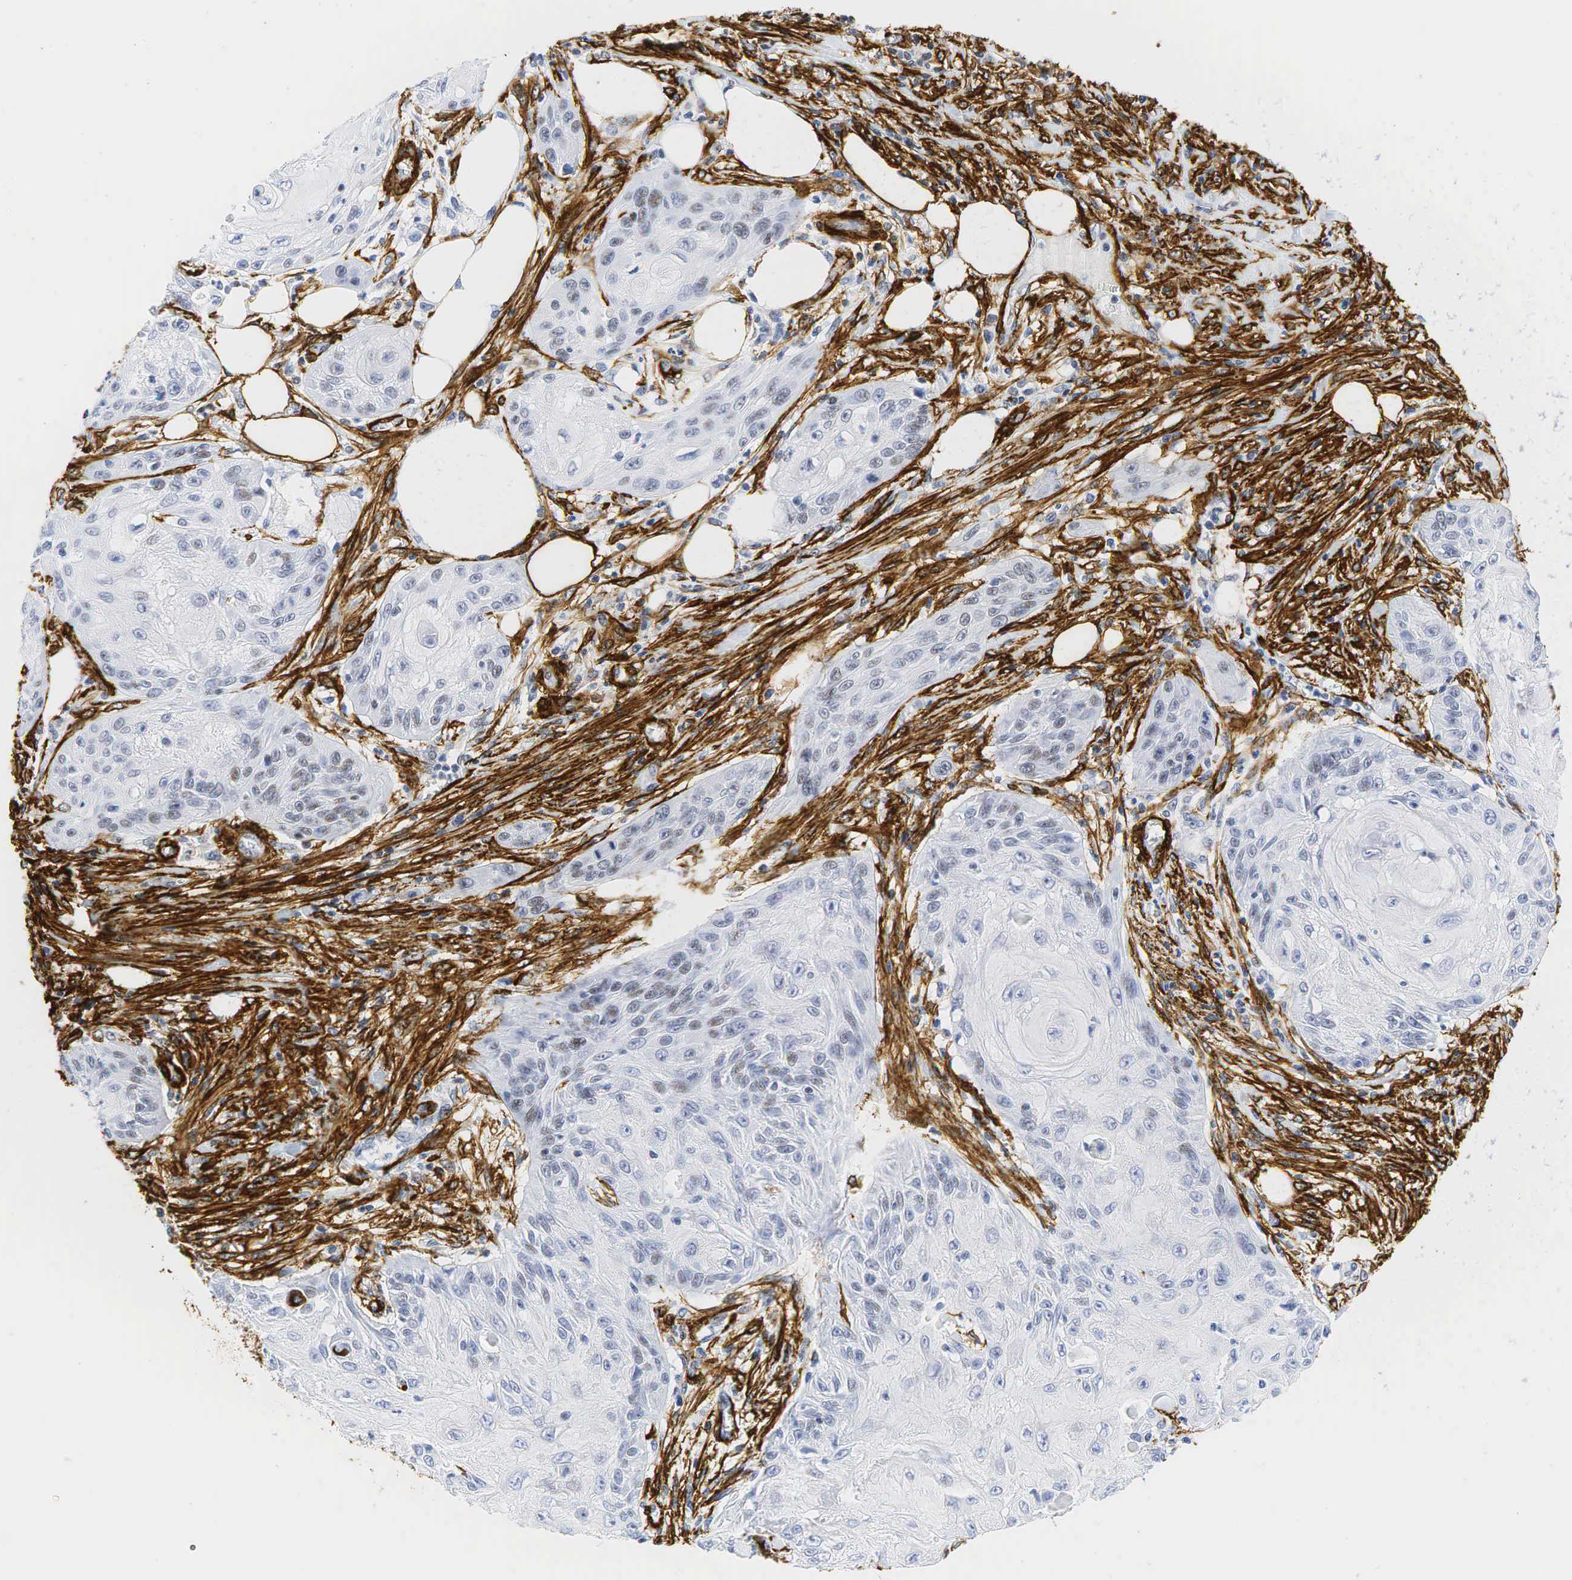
{"staining": {"intensity": "weak", "quantity": "<25%", "location": "nuclear"}, "tissue": "skin cancer", "cell_type": "Tumor cells", "image_type": "cancer", "snomed": [{"axis": "morphology", "description": "Squamous cell carcinoma, NOS"}, {"axis": "topography", "description": "Skin"}, {"axis": "topography", "description": "Anal"}], "caption": "High power microscopy histopathology image of an immunohistochemistry (IHC) histopathology image of skin cancer, revealing no significant staining in tumor cells.", "gene": "ACTA2", "patient": {"sex": "male", "age": 61}}